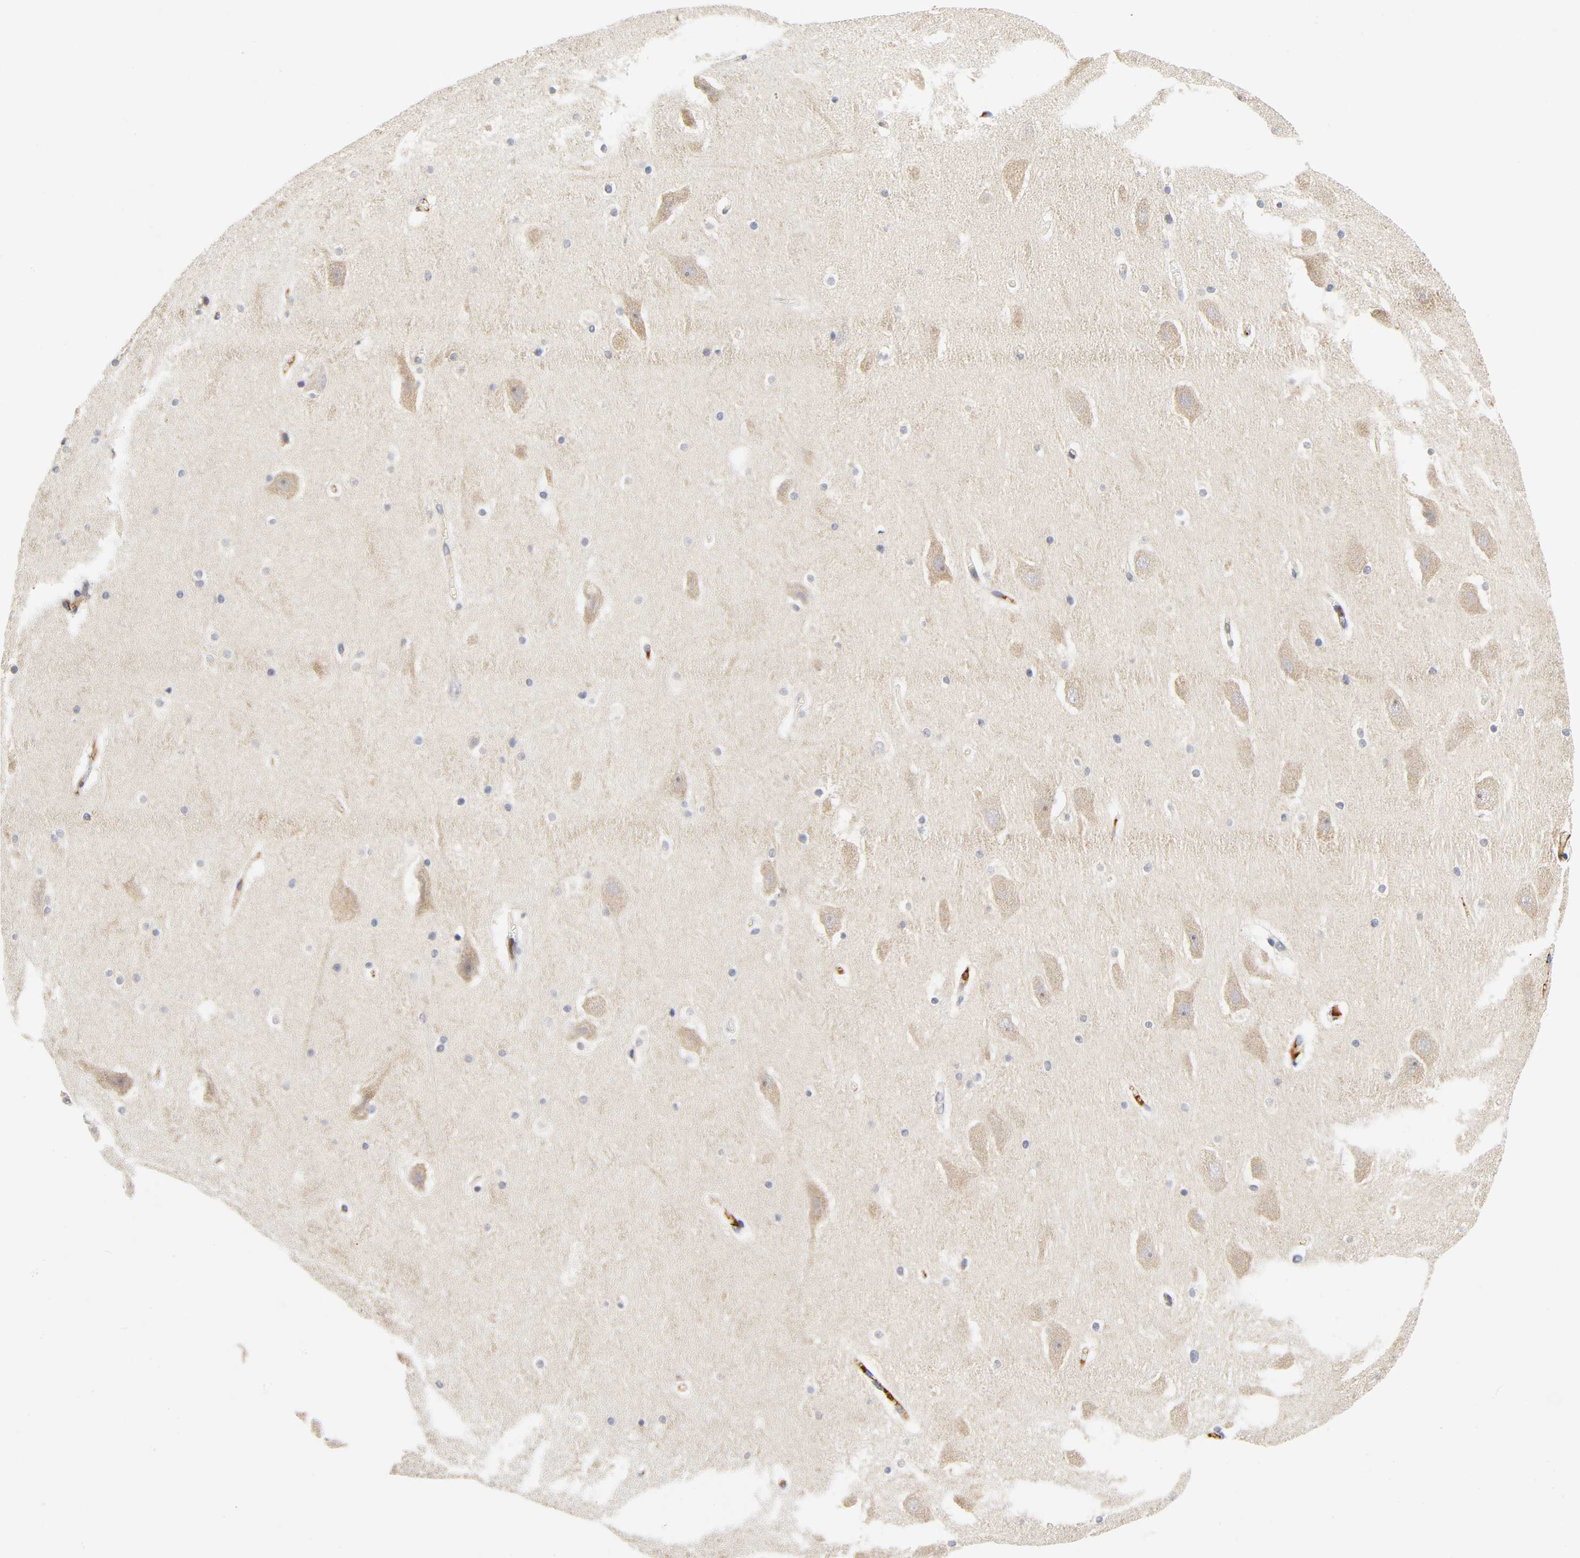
{"staining": {"intensity": "negative", "quantity": "none", "location": "none"}, "tissue": "hippocampus", "cell_type": "Glial cells", "image_type": "normal", "snomed": [{"axis": "morphology", "description": "Normal tissue, NOS"}, {"axis": "topography", "description": "Hippocampus"}], "caption": "Glial cells show no significant protein positivity in benign hippocampus. Nuclei are stained in blue.", "gene": "NRP1", "patient": {"sex": "male", "age": 45}}